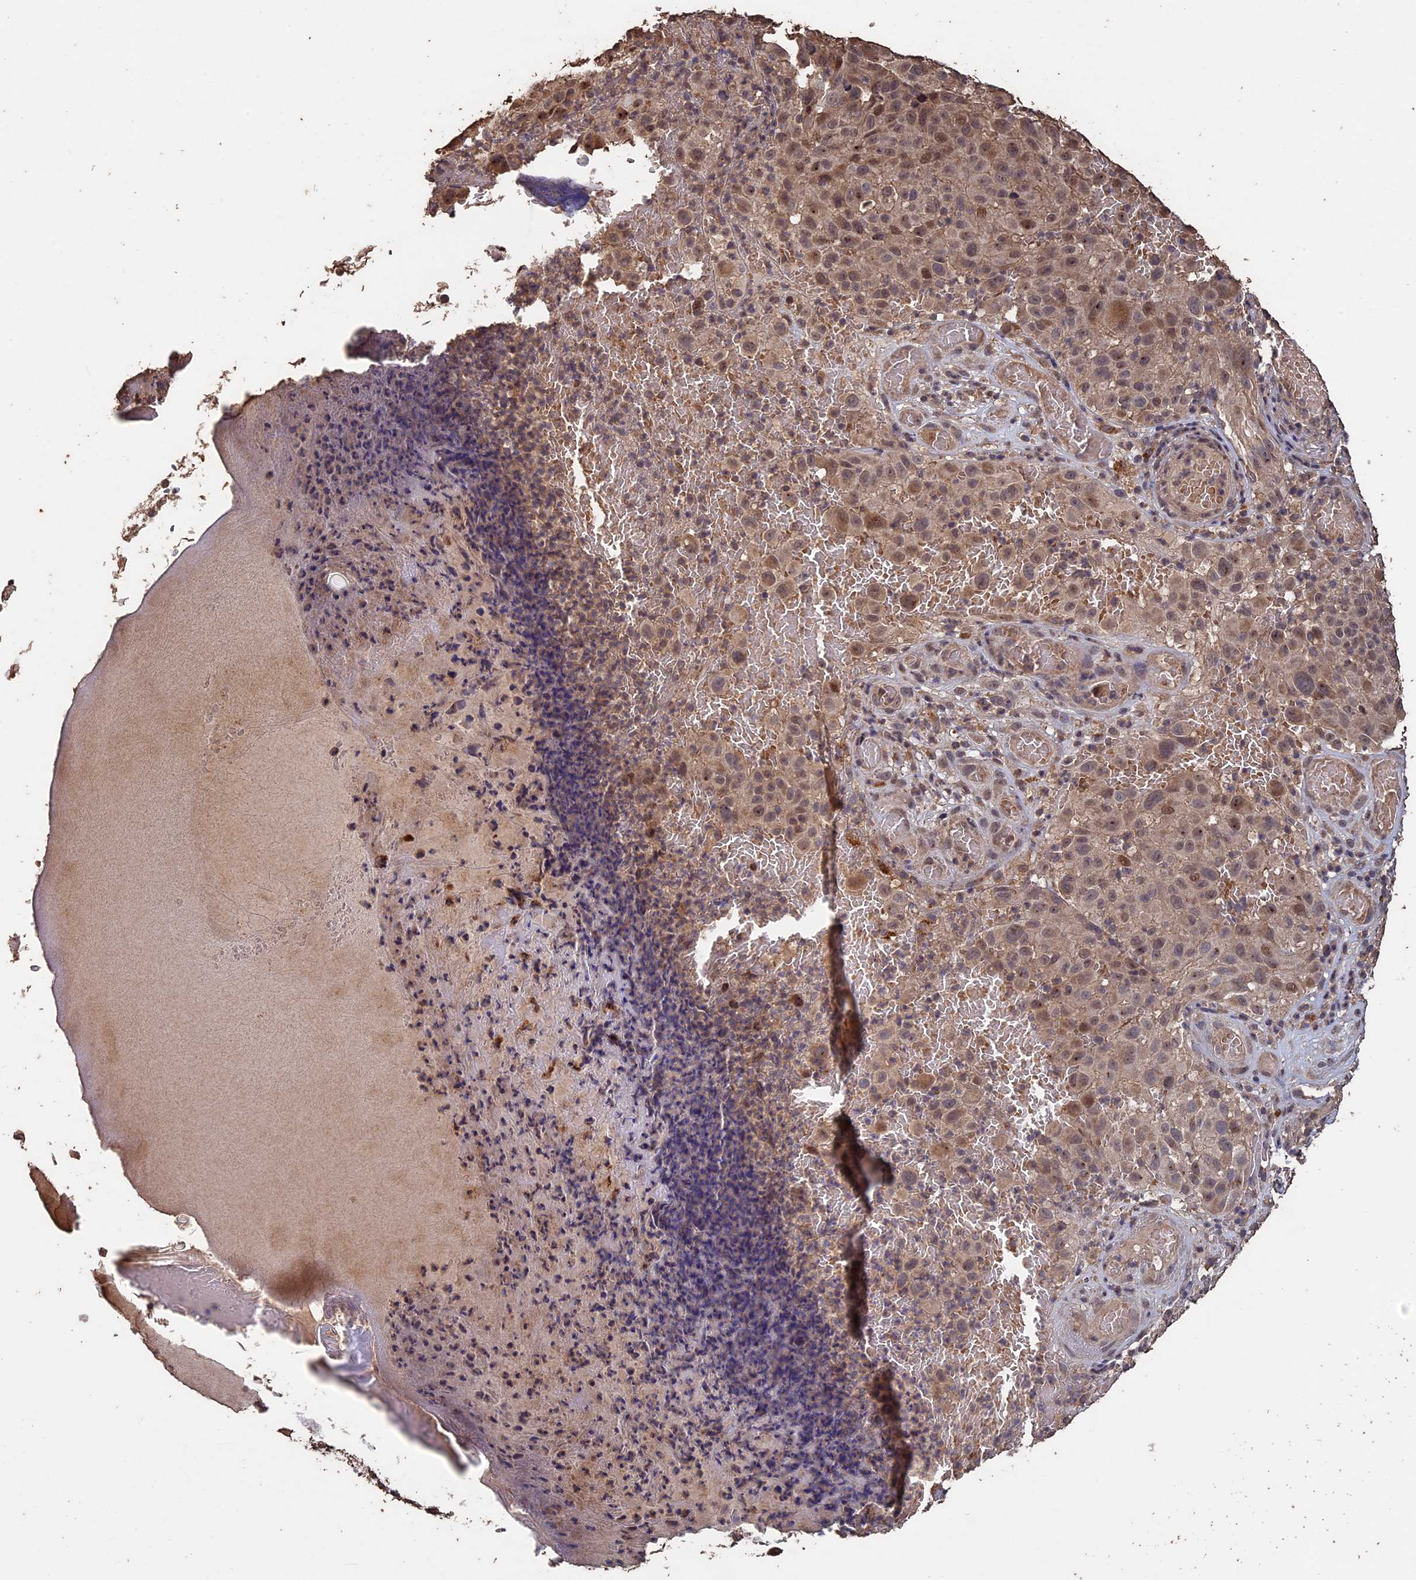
{"staining": {"intensity": "weak", "quantity": ">75%", "location": "cytoplasmic/membranous,nuclear"}, "tissue": "melanoma", "cell_type": "Tumor cells", "image_type": "cancer", "snomed": [{"axis": "morphology", "description": "Malignant melanoma, NOS"}, {"axis": "topography", "description": "Skin"}], "caption": "A brown stain highlights weak cytoplasmic/membranous and nuclear expression of a protein in malignant melanoma tumor cells.", "gene": "HUNK", "patient": {"sex": "male", "age": 83}}